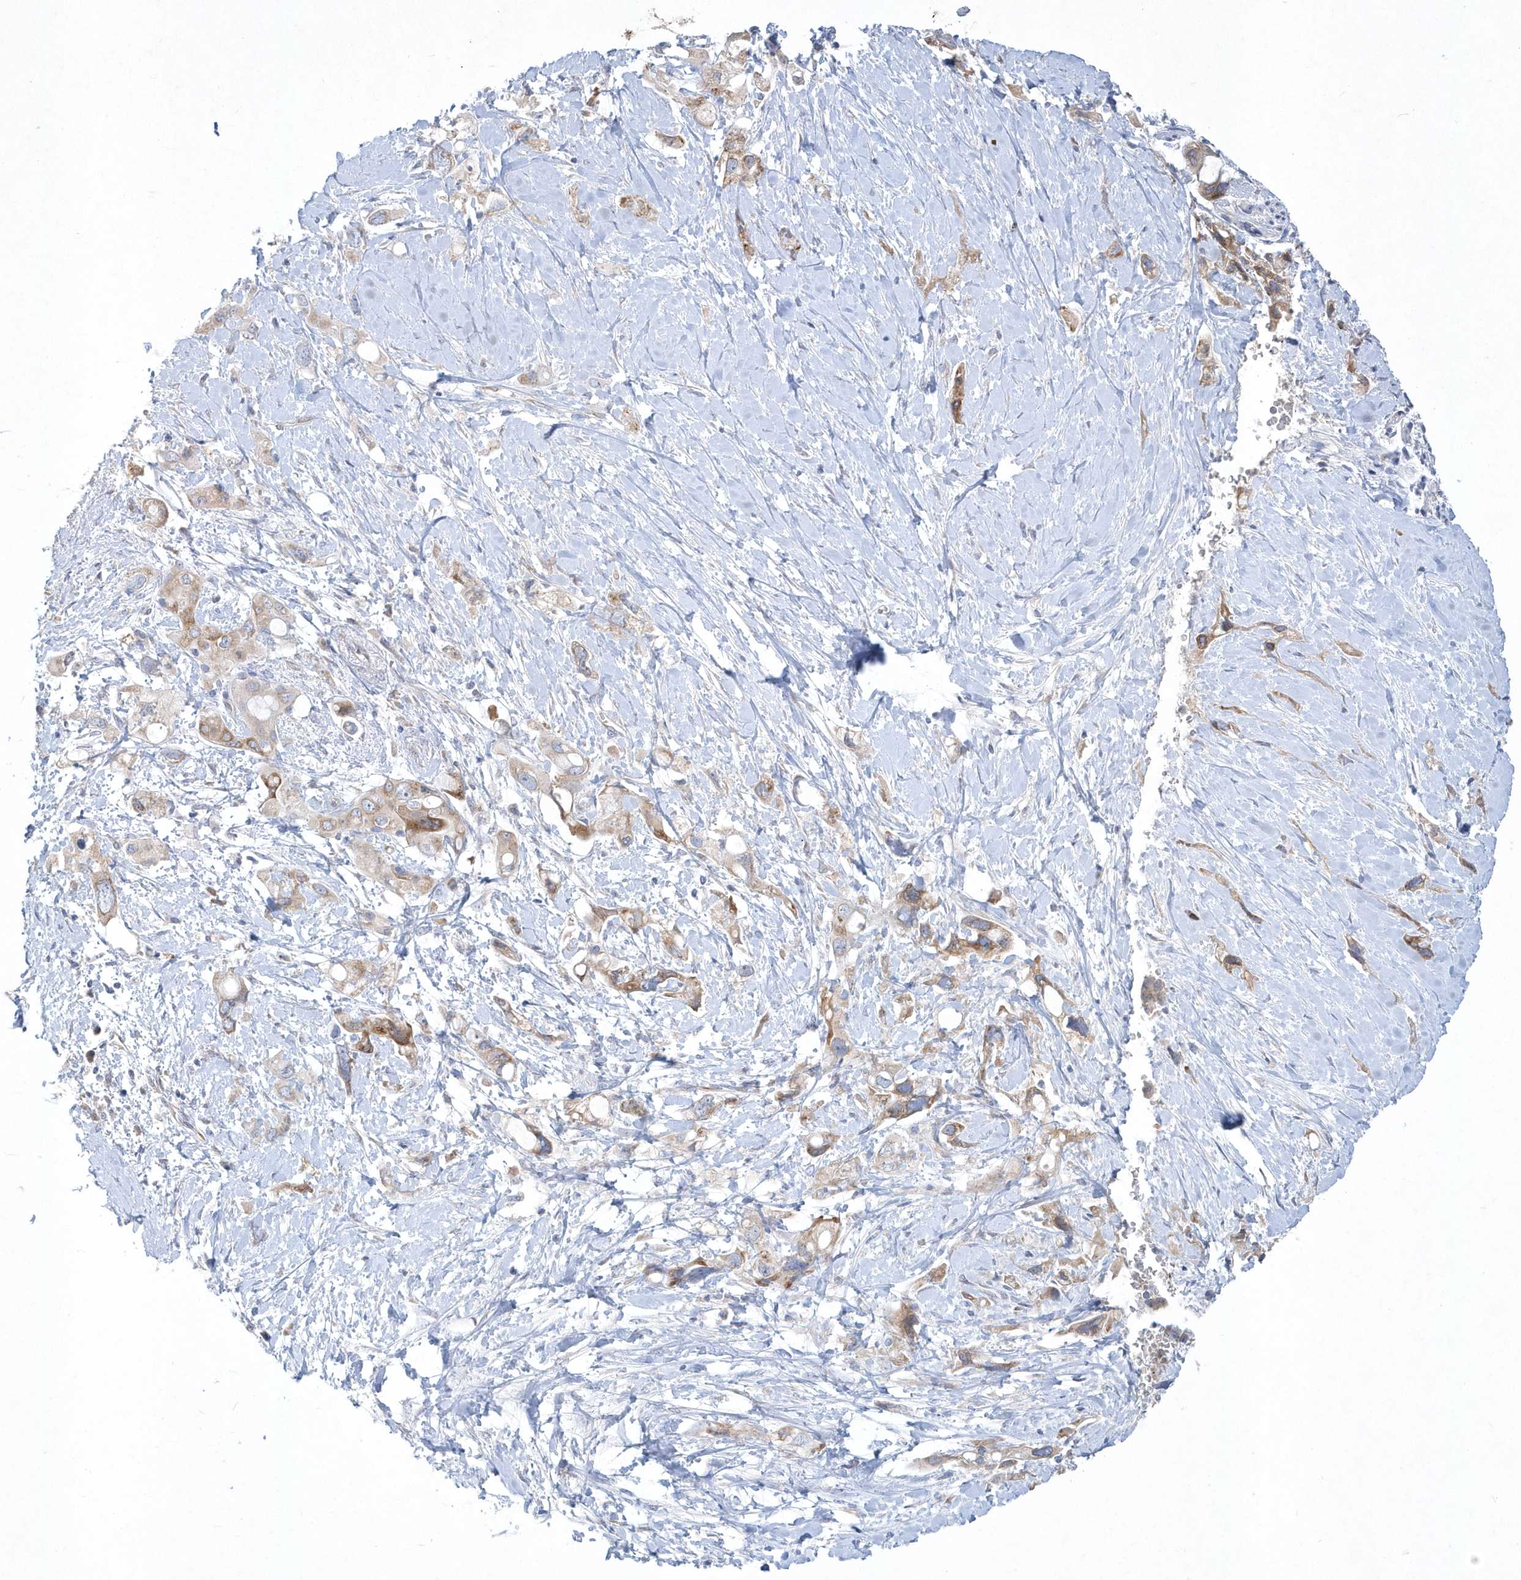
{"staining": {"intensity": "moderate", "quantity": "<25%", "location": "cytoplasmic/membranous"}, "tissue": "pancreatic cancer", "cell_type": "Tumor cells", "image_type": "cancer", "snomed": [{"axis": "morphology", "description": "Adenocarcinoma, NOS"}, {"axis": "topography", "description": "Pancreas"}], "caption": "Human pancreatic cancer stained with a protein marker shows moderate staining in tumor cells.", "gene": "DGAT1", "patient": {"sex": "female", "age": 56}}